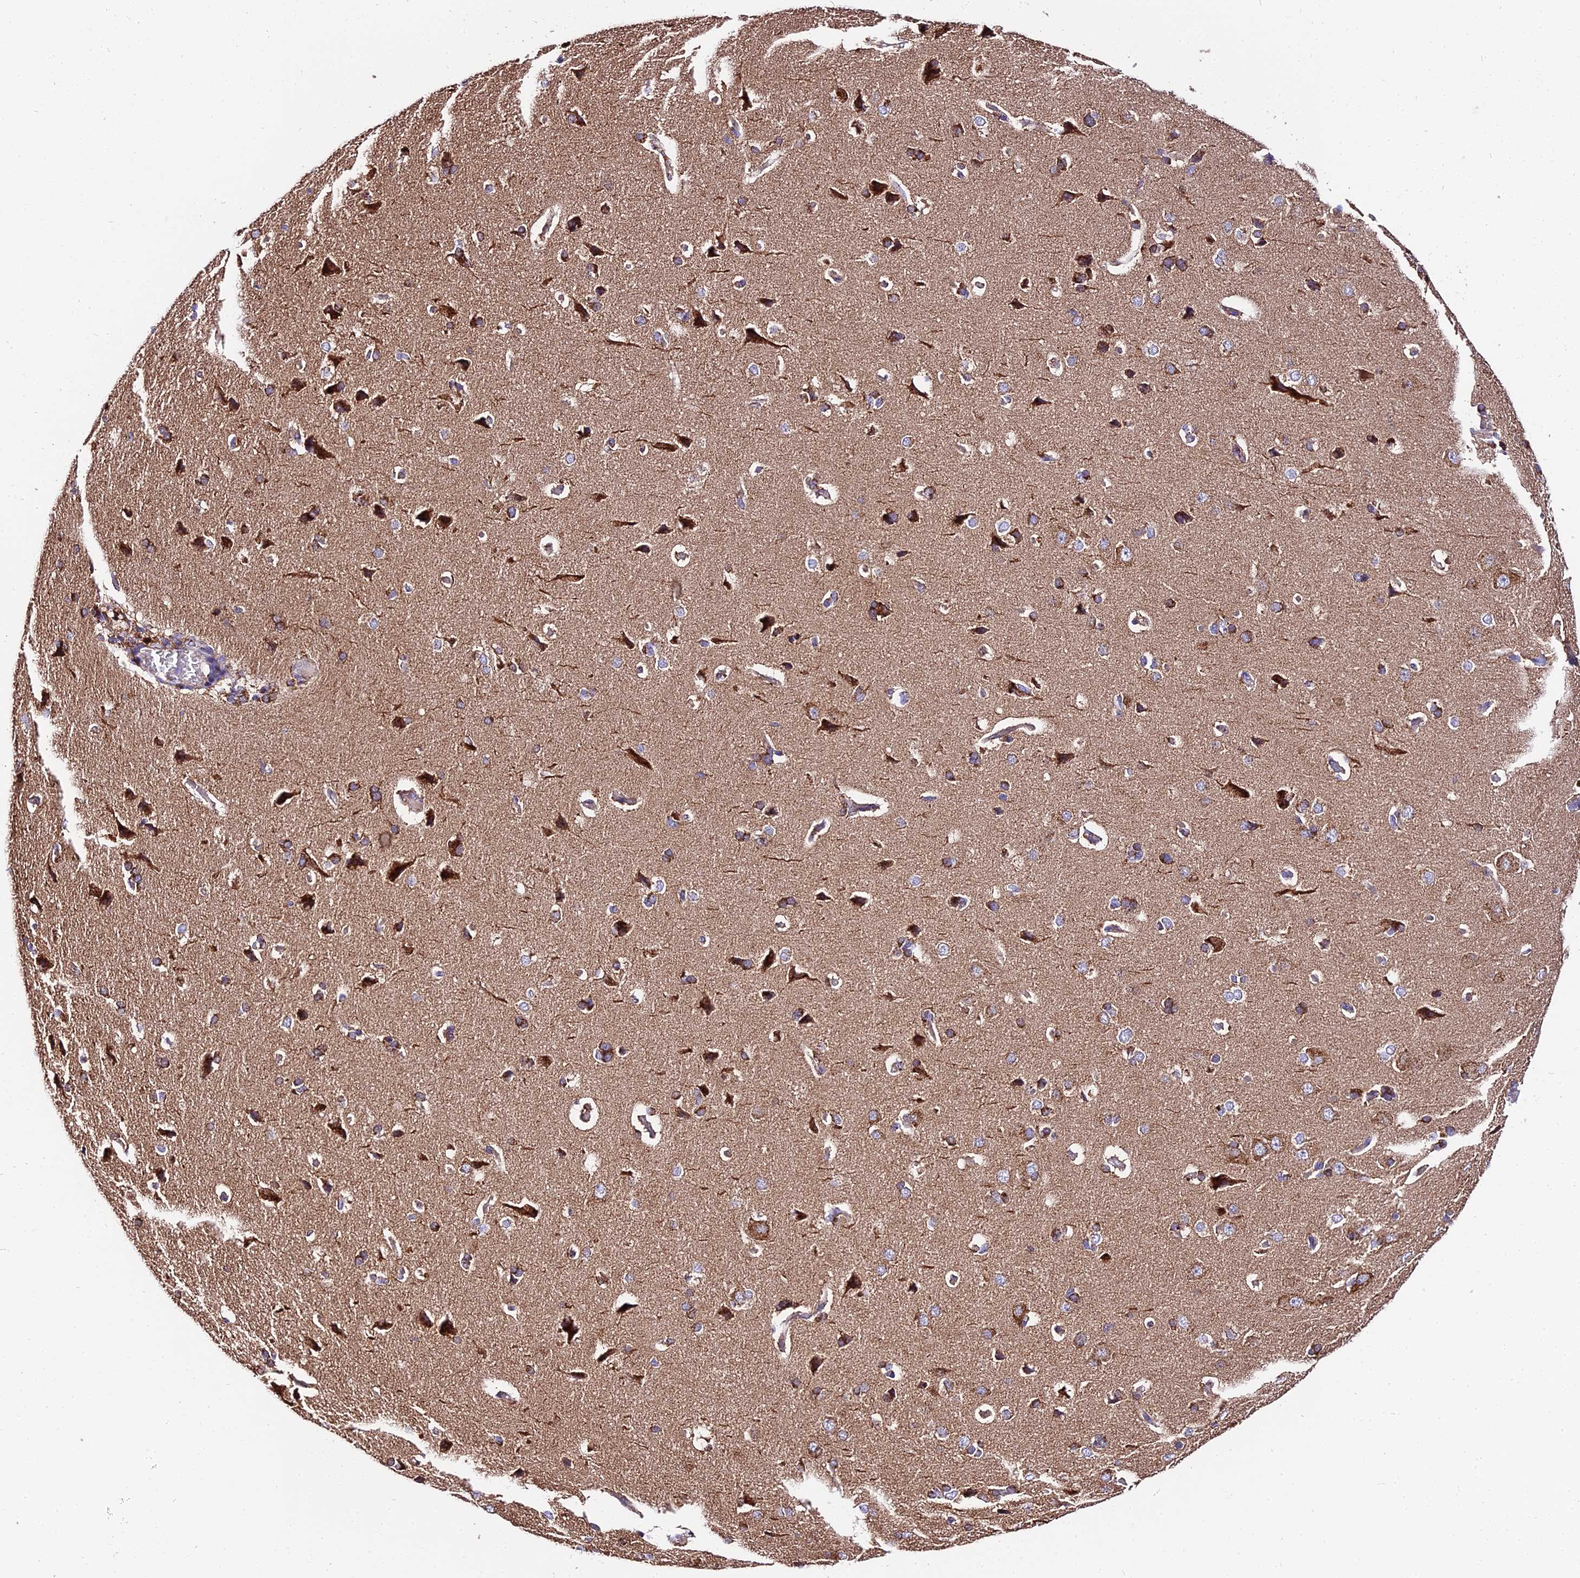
{"staining": {"intensity": "negative", "quantity": "none", "location": "none"}, "tissue": "cerebral cortex", "cell_type": "Endothelial cells", "image_type": "normal", "snomed": [{"axis": "morphology", "description": "Normal tissue, NOS"}, {"axis": "topography", "description": "Cerebral cortex"}], "caption": "Protein analysis of unremarkable cerebral cortex reveals no significant expression in endothelial cells.", "gene": "OCIAD1", "patient": {"sex": "male", "age": 62}}